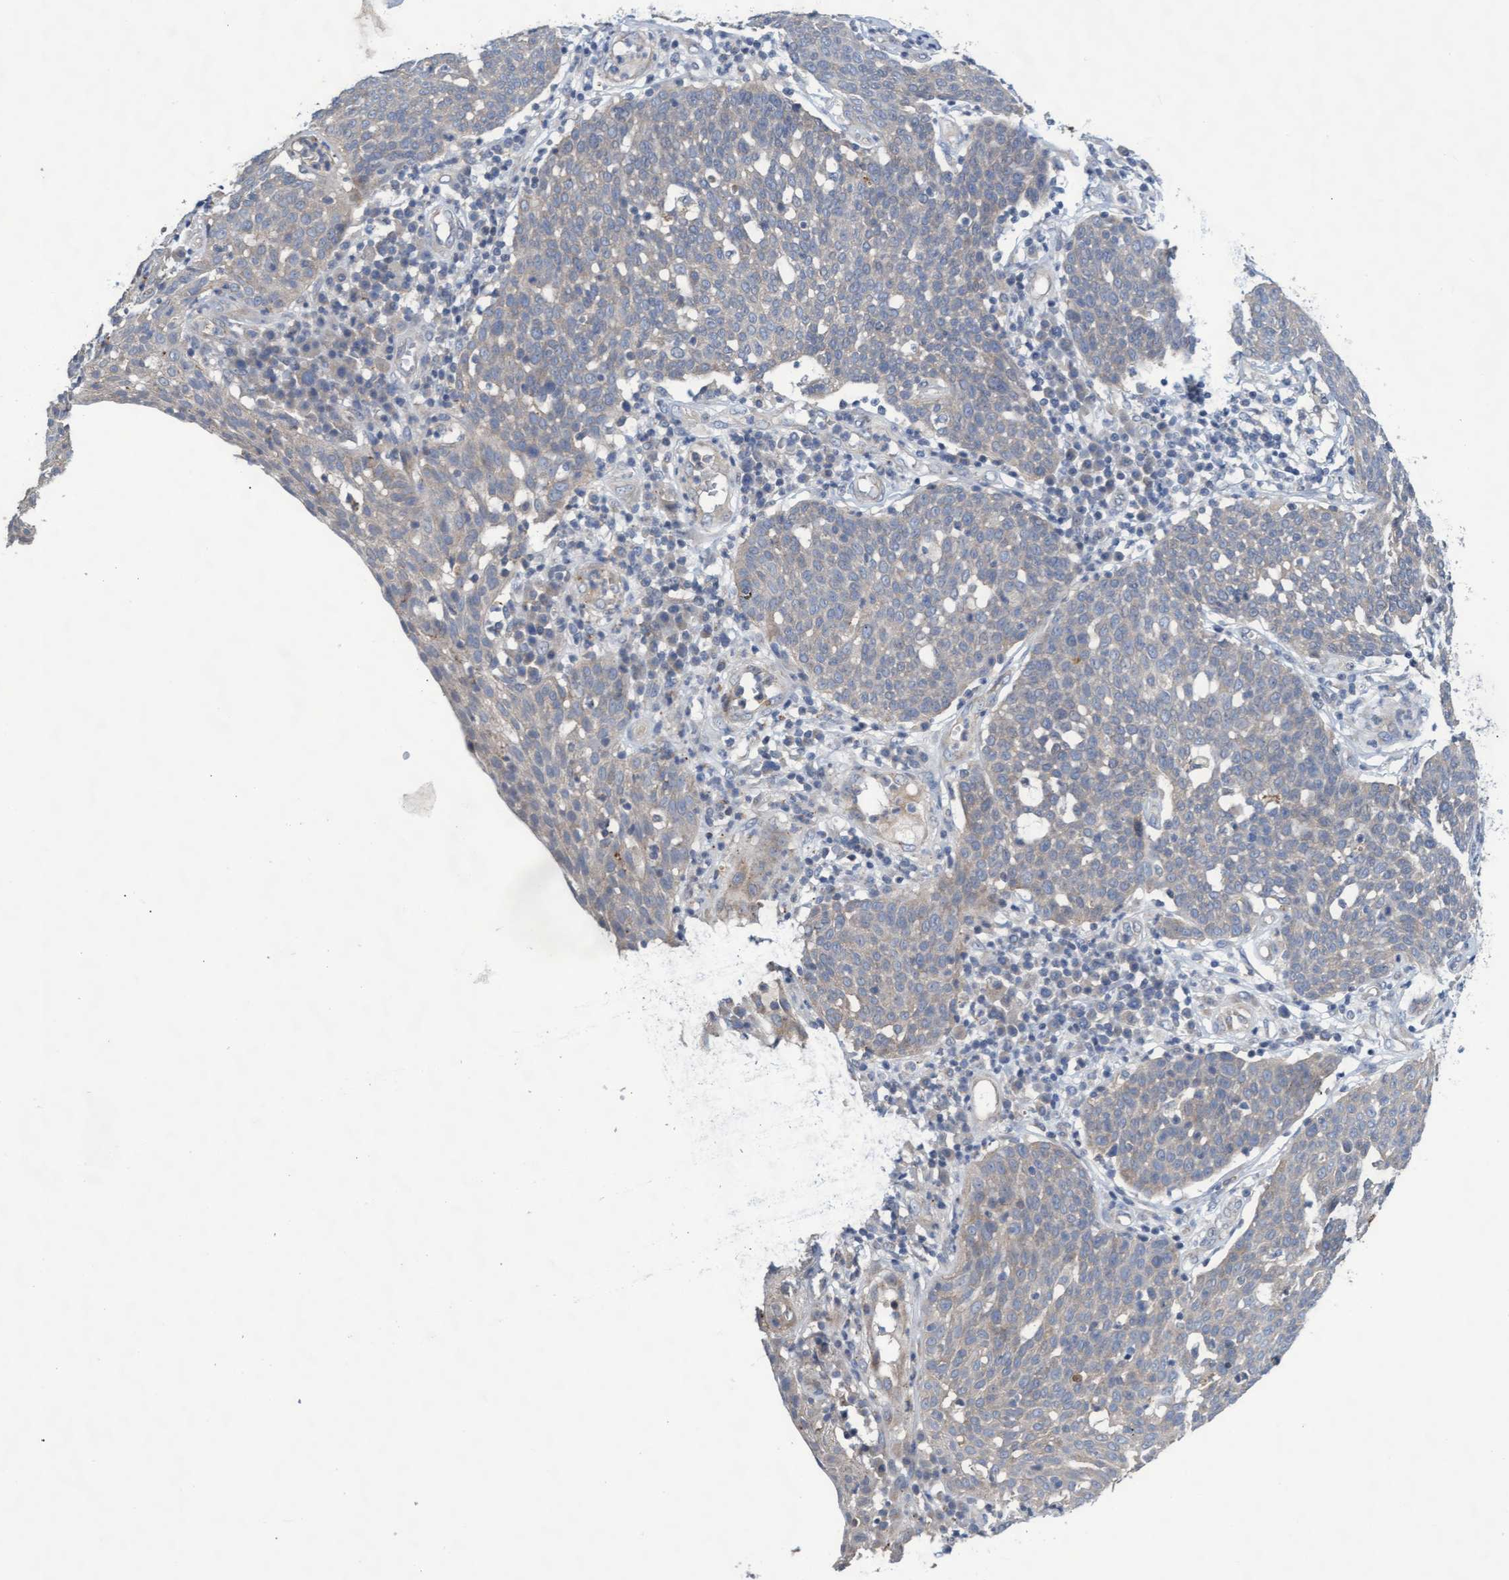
{"staining": {"intensity": "weak", "quantity": "<25%", "location": "cytoplasmic/membranous"}, "tissue": "cervical cancer", "cell_type": "Tumor cells", "image_type": "cancer", "snomed": [{"axis": "morphology", "description": "Squamous cell carcinoma, NOS"}, {"axis": "topography", "description": "Cervix"}], "caption": "Tumor cells are negative for brown protein staining in cervical squamous cell carcinoma.", "gene": "ABCF2", "patient": {"sex": "female", "age": 34}}